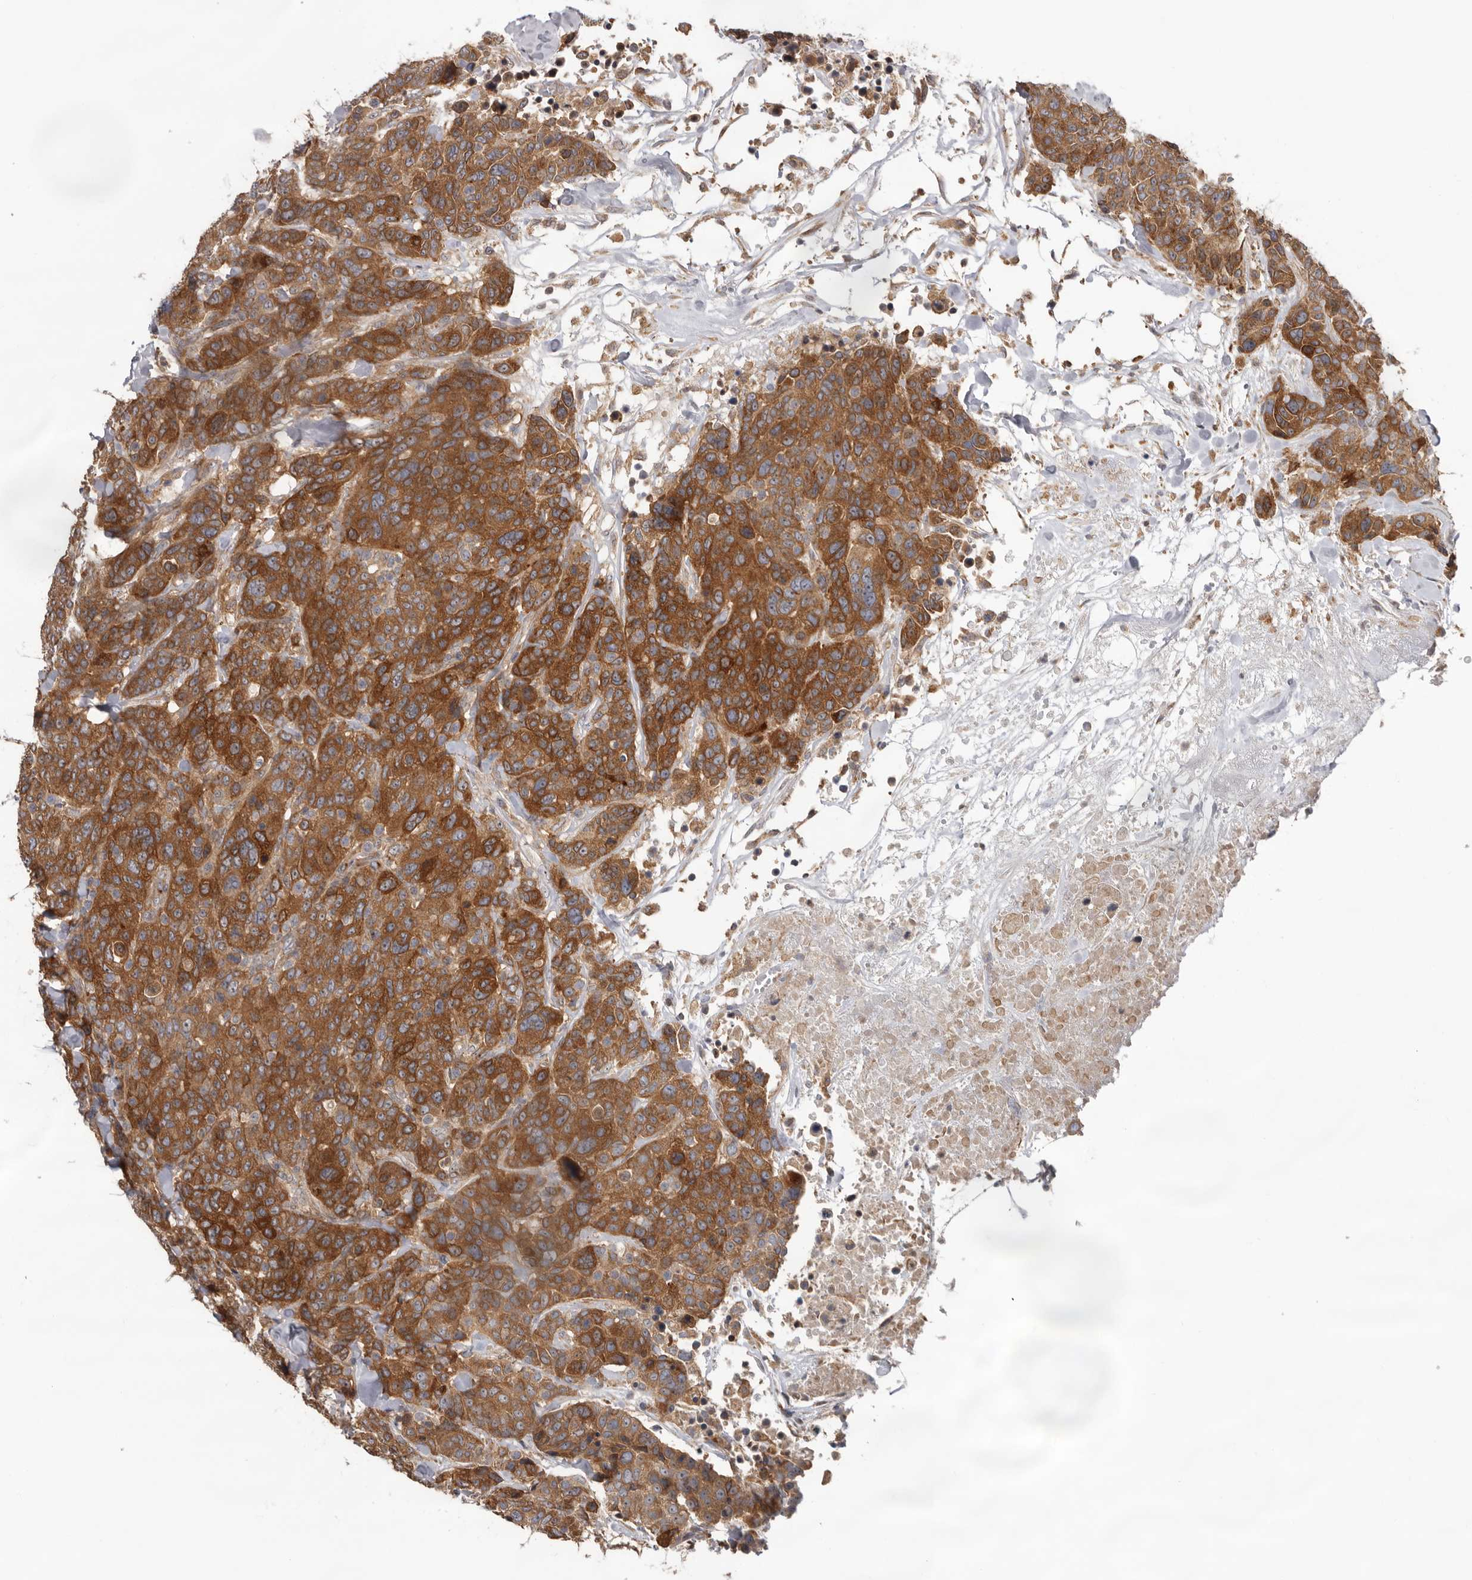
{"staining": {"intensity": "strong", "quantity": ">75%", "location": "cytoplasmic/membranous"}, "tissue": "breast cancer", "cell_type": "Tumor cells", "image_type": "cancer", "snomed": [{"axis": "morphology", "description": "Duct carcinoma"}, {"axis": "topography", "description": "Breast"}], "caption": "Immunohistochemical staining of breast cancer exhibits high levels of strong cytoplasmic/membranous expression in about >75% of tumor cells.", "gene": "HINT3", "patient": {"sex": "female", "age": 37}}